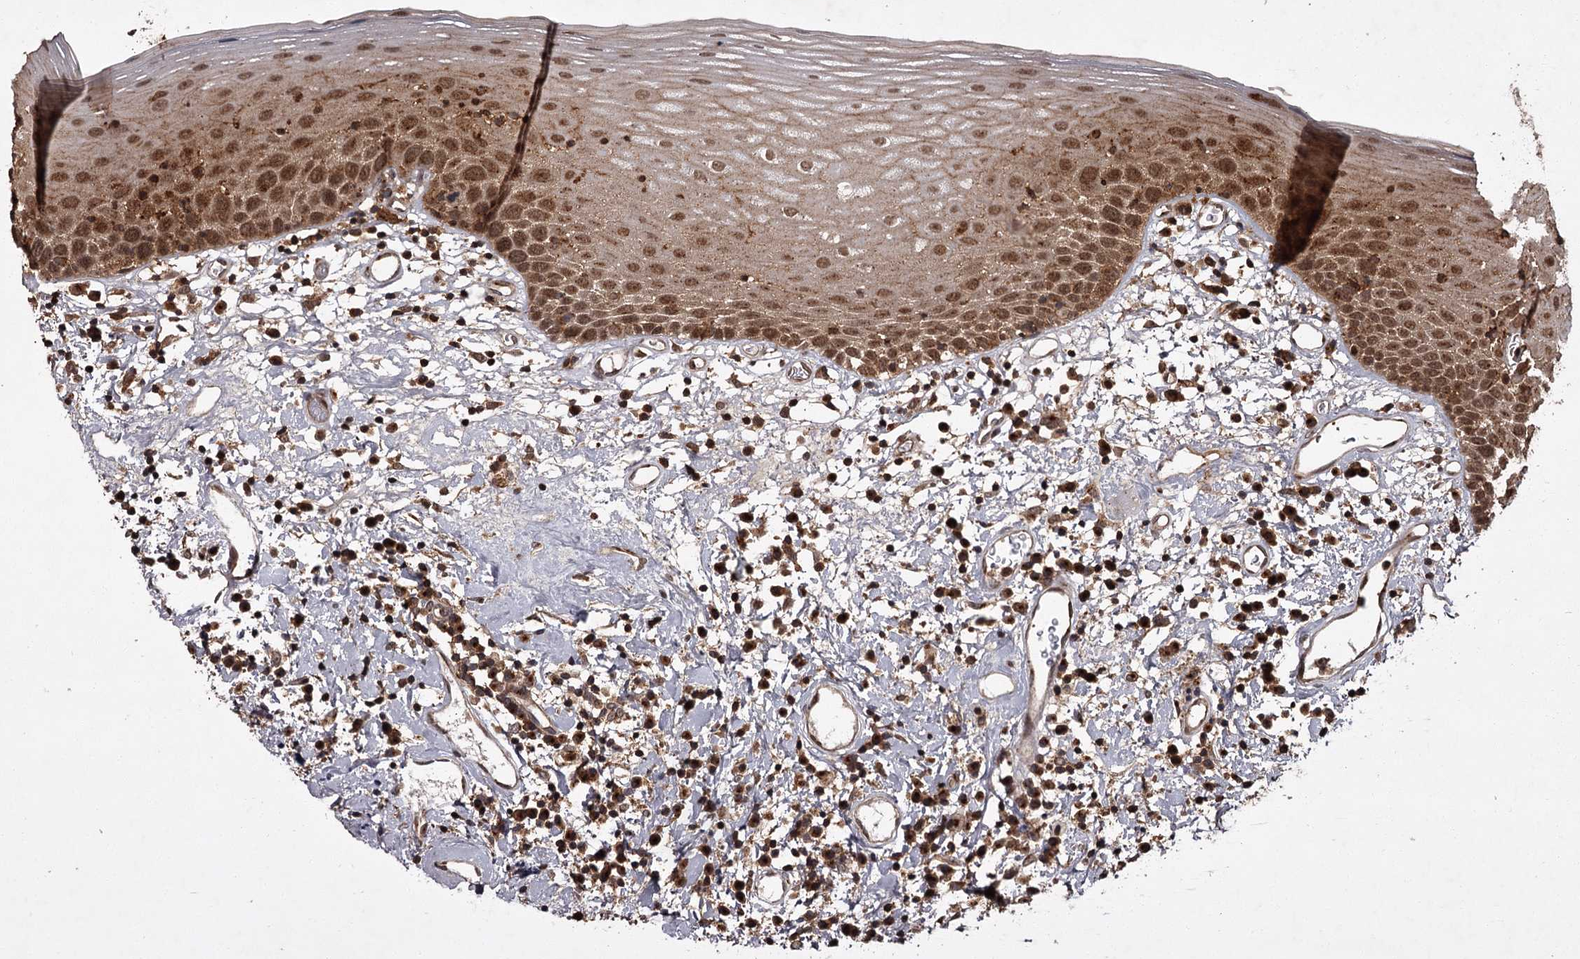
{"staining": {"intensity": "moderate", "quantity": "25%-75%", "location": "cytoplasmic/membranous,nuclear"}, "tissue": "oral mucosa", "cell_type": "Squamous epithelial cells", "image_type": "normal", "snomed": [{"axis": "morphology", "description": "Normal tissue, NOS"}, {"axis": "topography", "description": "Oral tissue"}], "caption": "Oral mucosa stained with DAB immunohistochemistry (IHC) demonstrates medium levels of moderate cytoplasmic/membranous,nuclear staining in approximately 25%-75% of squamous epithelial cells.", "gene": "TBC1D23", "patient": {"sex": "male", "age": 74}}